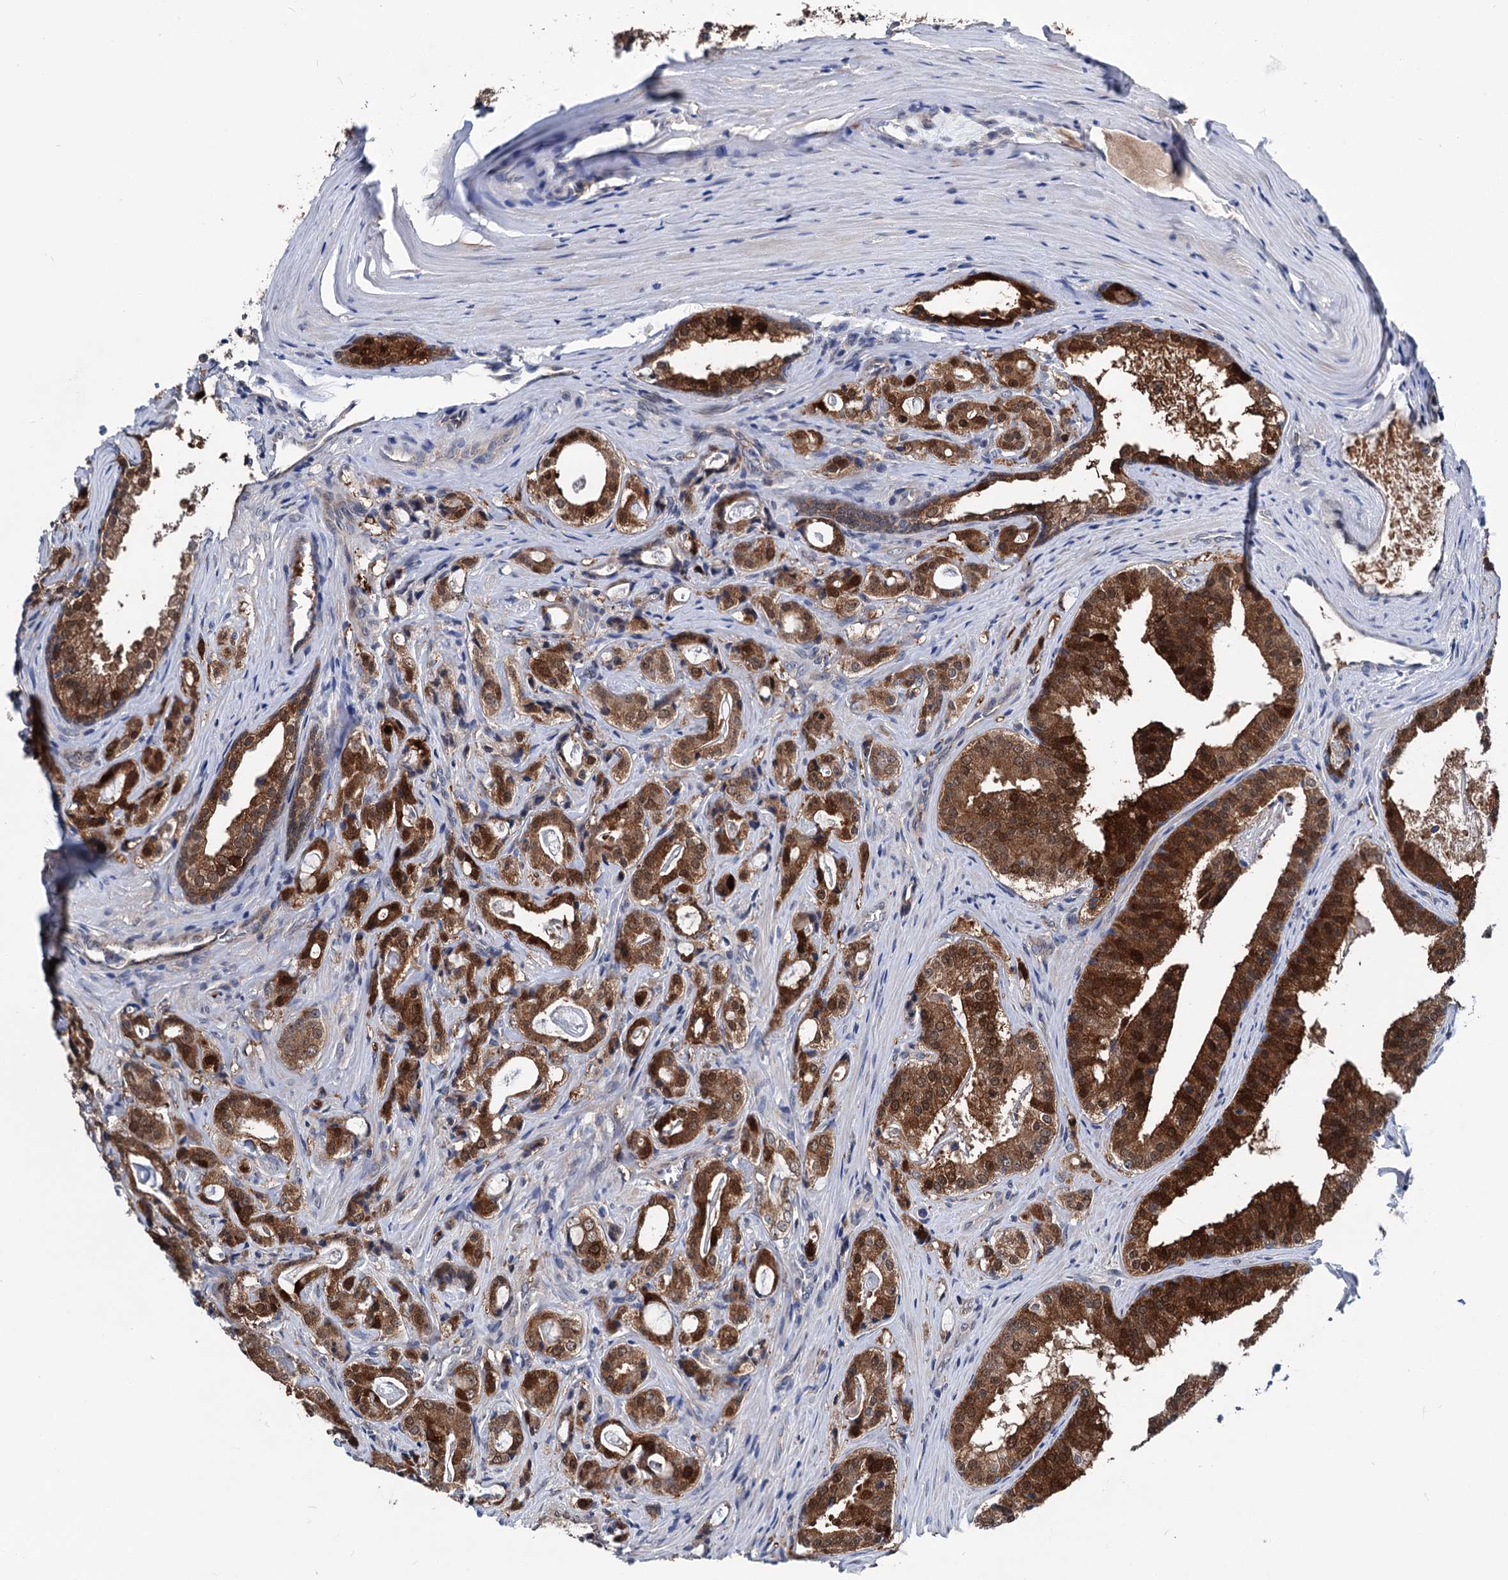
{"staining": {"intensity": "strong", "quantity": ">75%", "location": "cytoplasmic/membranous,nuclear"}, "tissue": "prostate cancer", "cell_type": "Tumor cells", "image_type": "cancer", "snomed": [{"axis": "morphology", "description": "Adenocarcinoma, High grade"}, {"axis": "topography", "description": "Prostate"}], "caption": "About >75% of tumor cells in prostate cancer reveal strong cytoplasmic/membranous and nuclear protein expression as visualized by brown immunohistochemical staining.", "gene": "GLO1", "patient": {"sex": "male", "age": 63}}